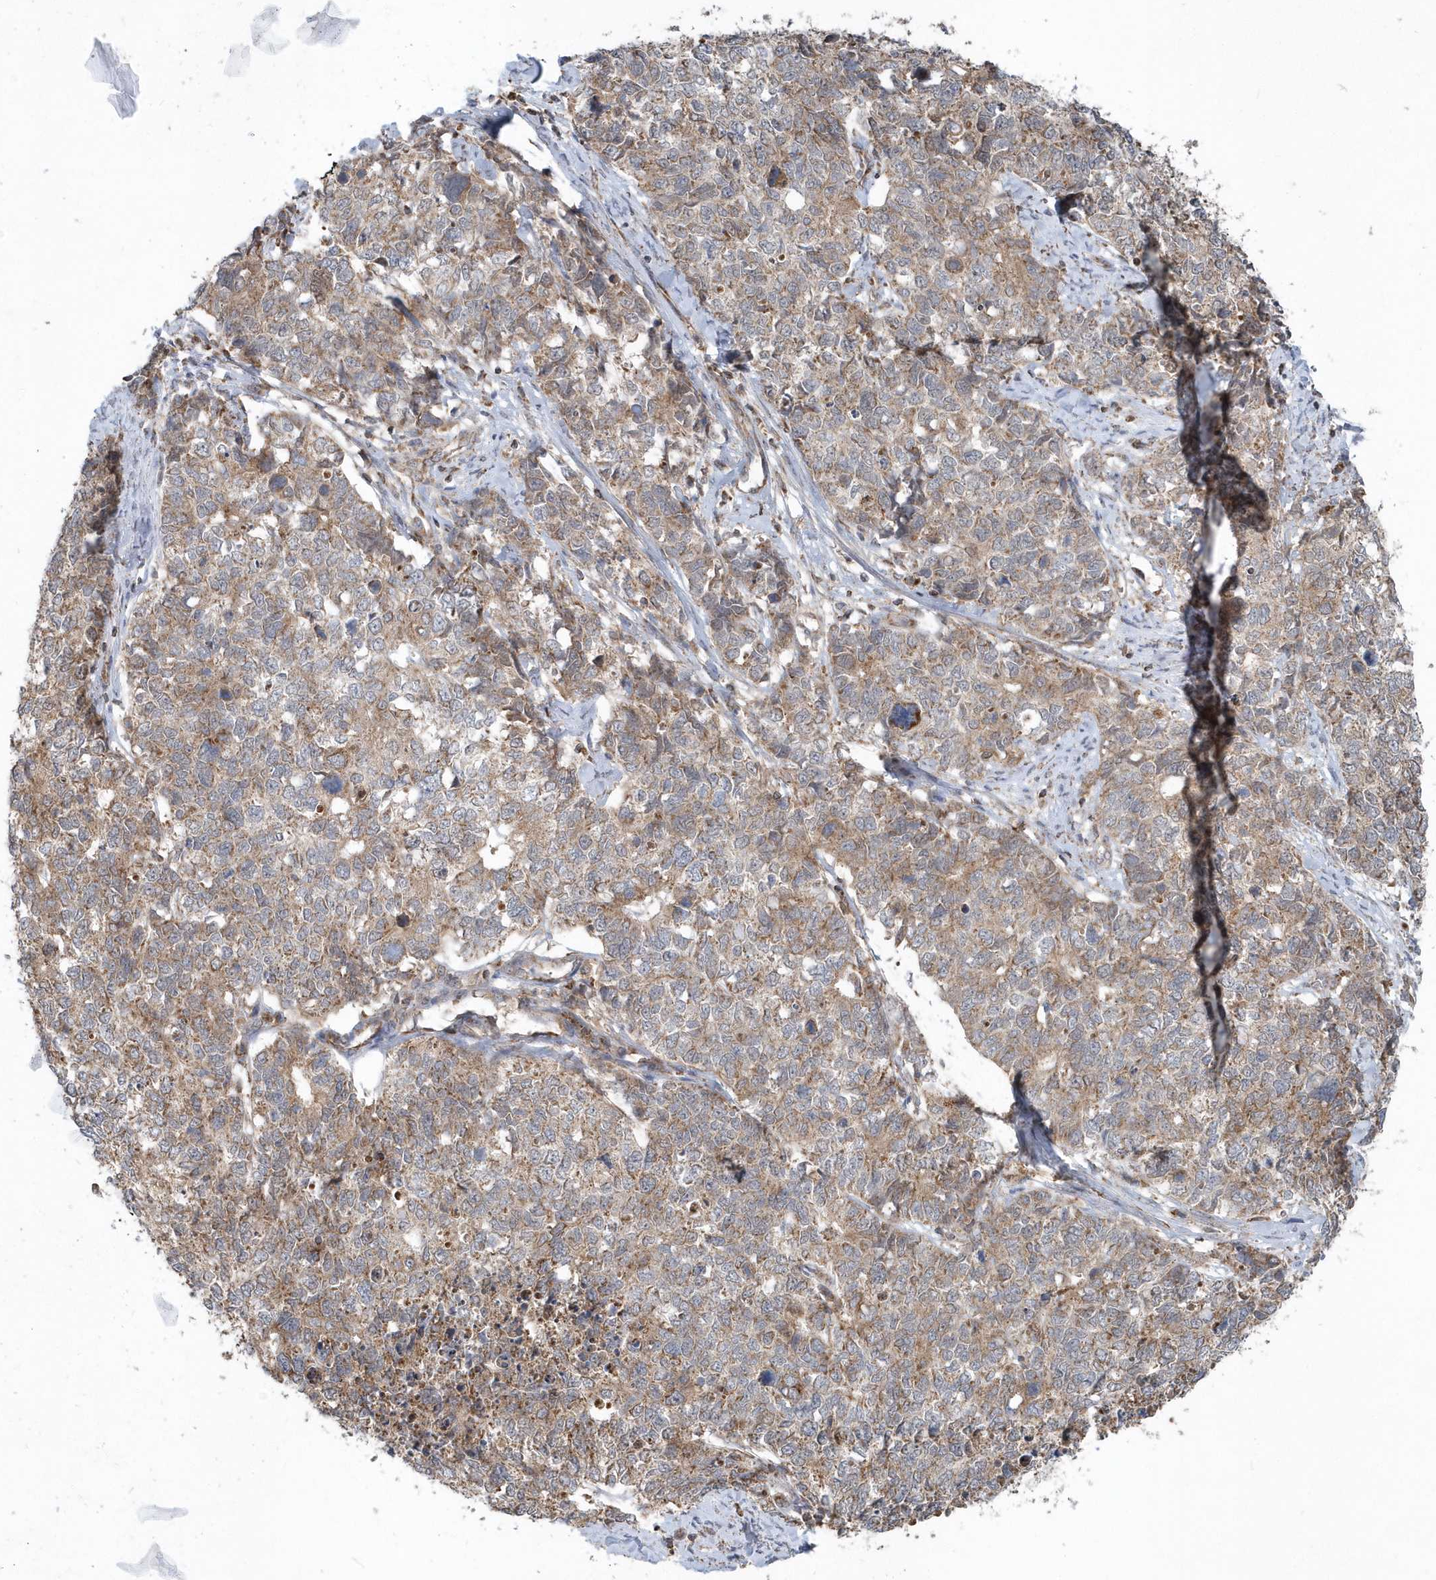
{"staining": {"intensity": "moderate", "quantity": ">75%", "location": "cytoplasmic/membranous"}, "tissue": "cervical cancer", "cell_type": "Tumor cells", "image_type": "cancer", "snomed": [{"axis": "morphology", "description": "Squamous cell carcinoma, NOS"}, {"axis": "topography", "description": "Cervix"}], "caption": "Approximately >75% of tumor cells in human cervical squamous cell carcinoma display moderate cytoplasmic/membranous protein staining as visualized by brown immunohistochemical staining.", "gene": "PPP1R7", "patient": {"sex": "female", "age": 63}}